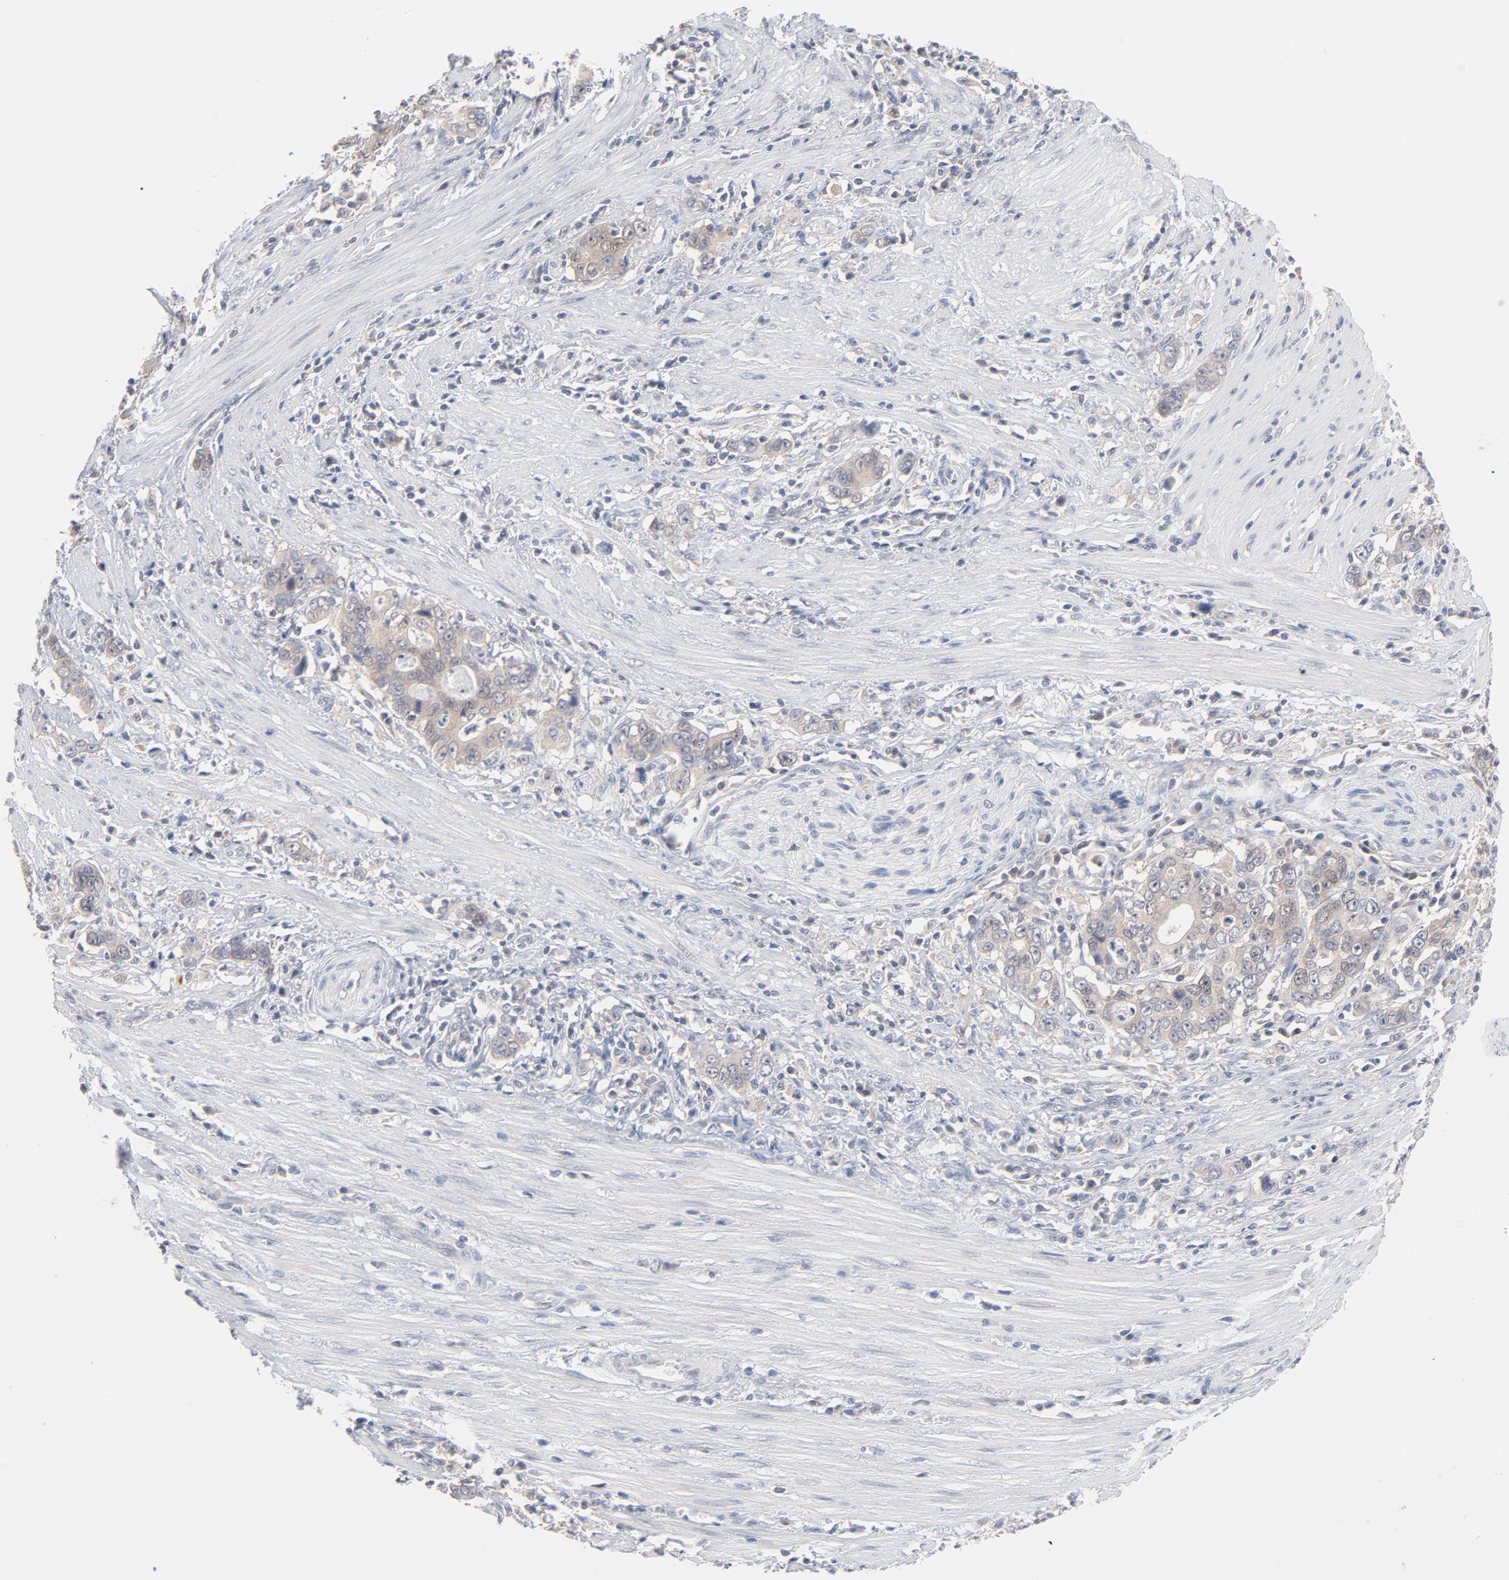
{"staining": {"intensity": "negative", "quantity": "none", "location": "none"}, "tissue": "stomach cancer", "cell_type": "Tumor cells", "image_type": "cancer", "snomed": [{"axis": "morphology", "description": "Adenocarcinoma, NOS"}, {"axis": "topography", "description": "Stomach, lower"}], "caption": "IHC of human adenocarcinoma (stomach) shows no positivity in tumor cells.", "gene": "UBL4A", "patient": {"sex": "female", "age": 72}}